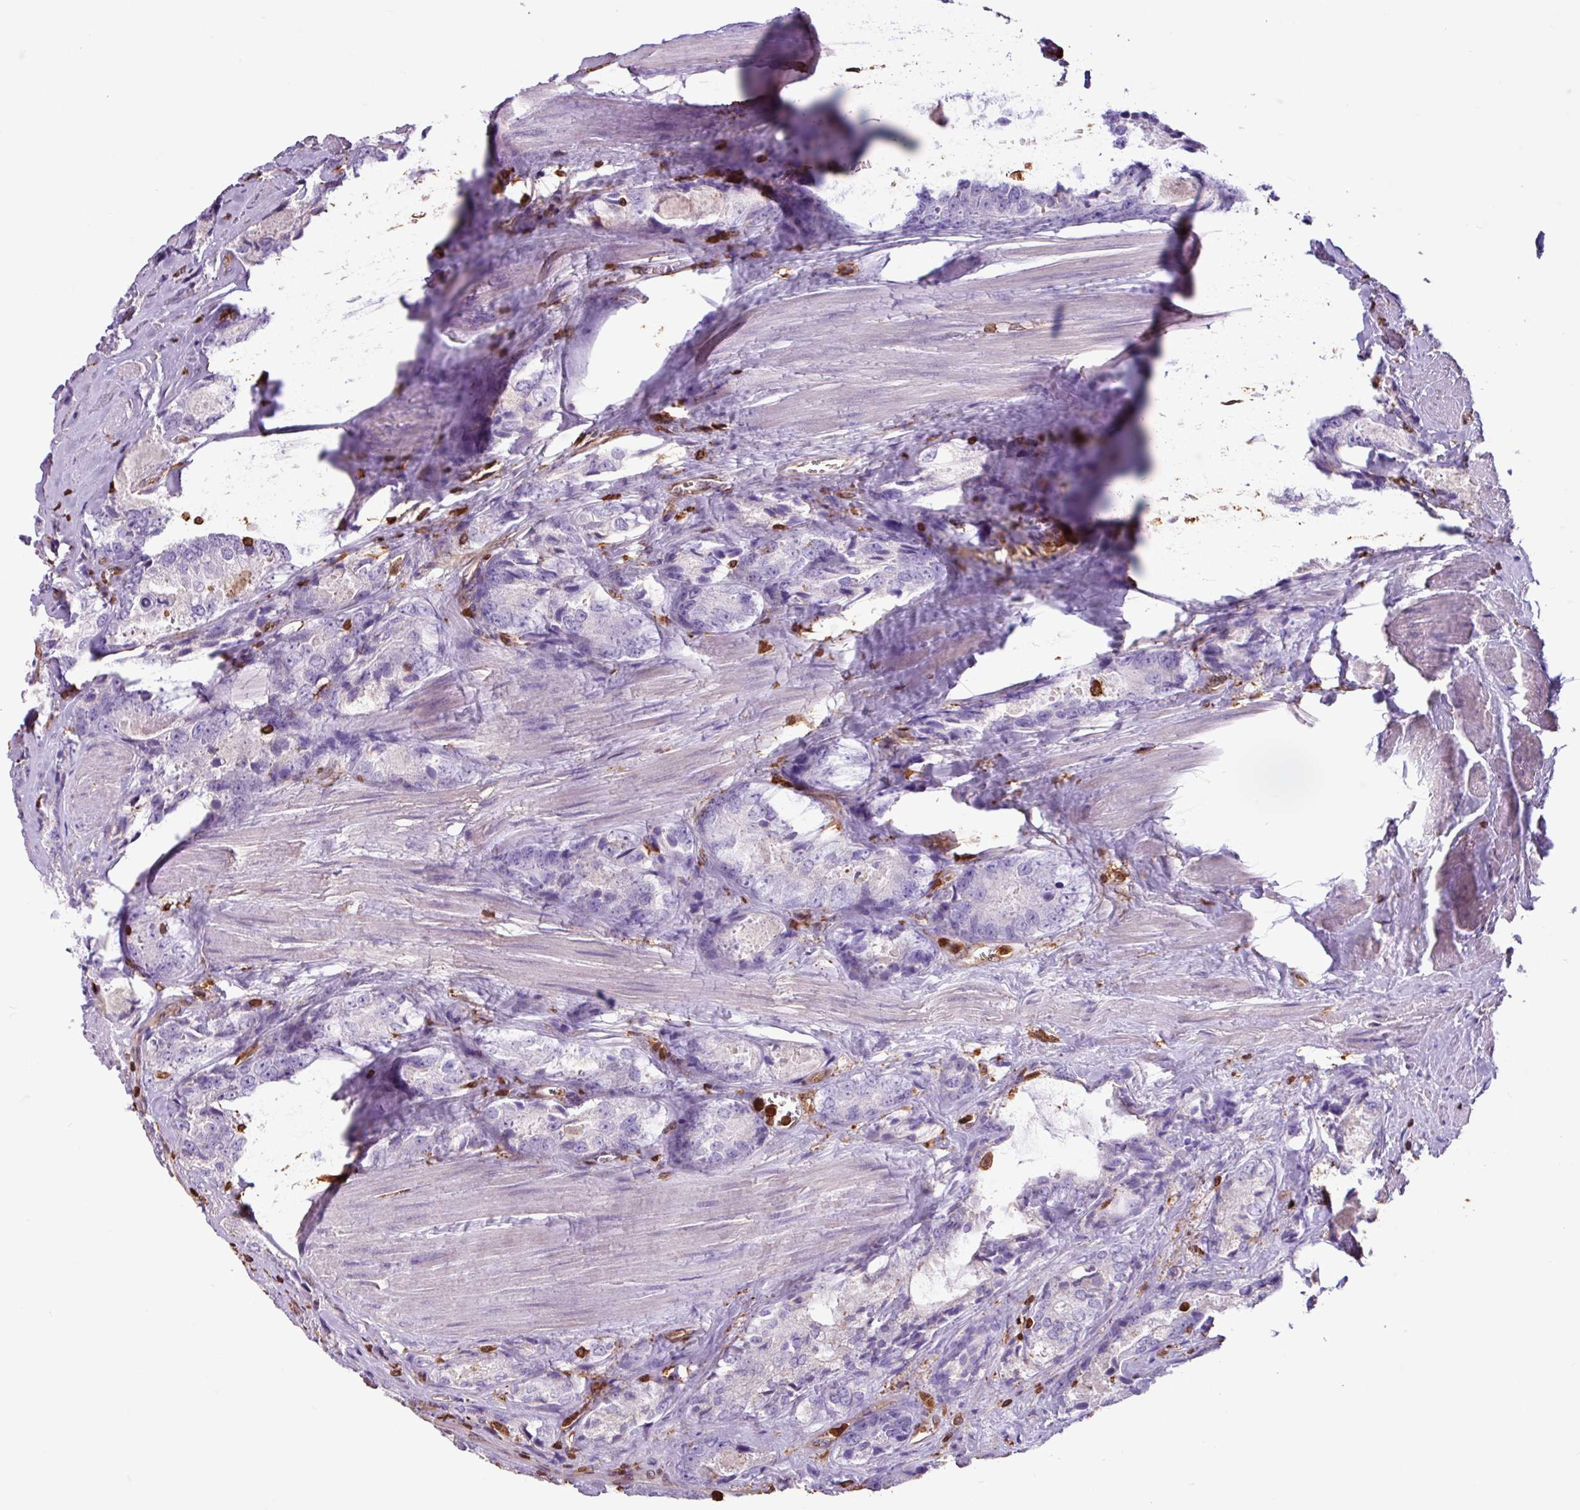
{"staining": {"intensity": "negative", "quantity": "none", "location": "none"}, "tissue": "prostate cancer", "cell_type": "Tumor cells", "image_type": "cancer", "snomed": [{"axis": "morphology", "description": "Adenocarcinoma, Low grade"}, {"axis": "topography", "description": "Prostate"}], "caption": "IHC of human low-grade adenocarcinoma (prostate) reveals no expression in tumor cells. (DAB (3,3'-diaminobenzidine) immunohistochemistry (IHC) with hematoxylin counter stain).", "gene": "ARHGDIB", "patient": {"sex": "male", "age": 68}}